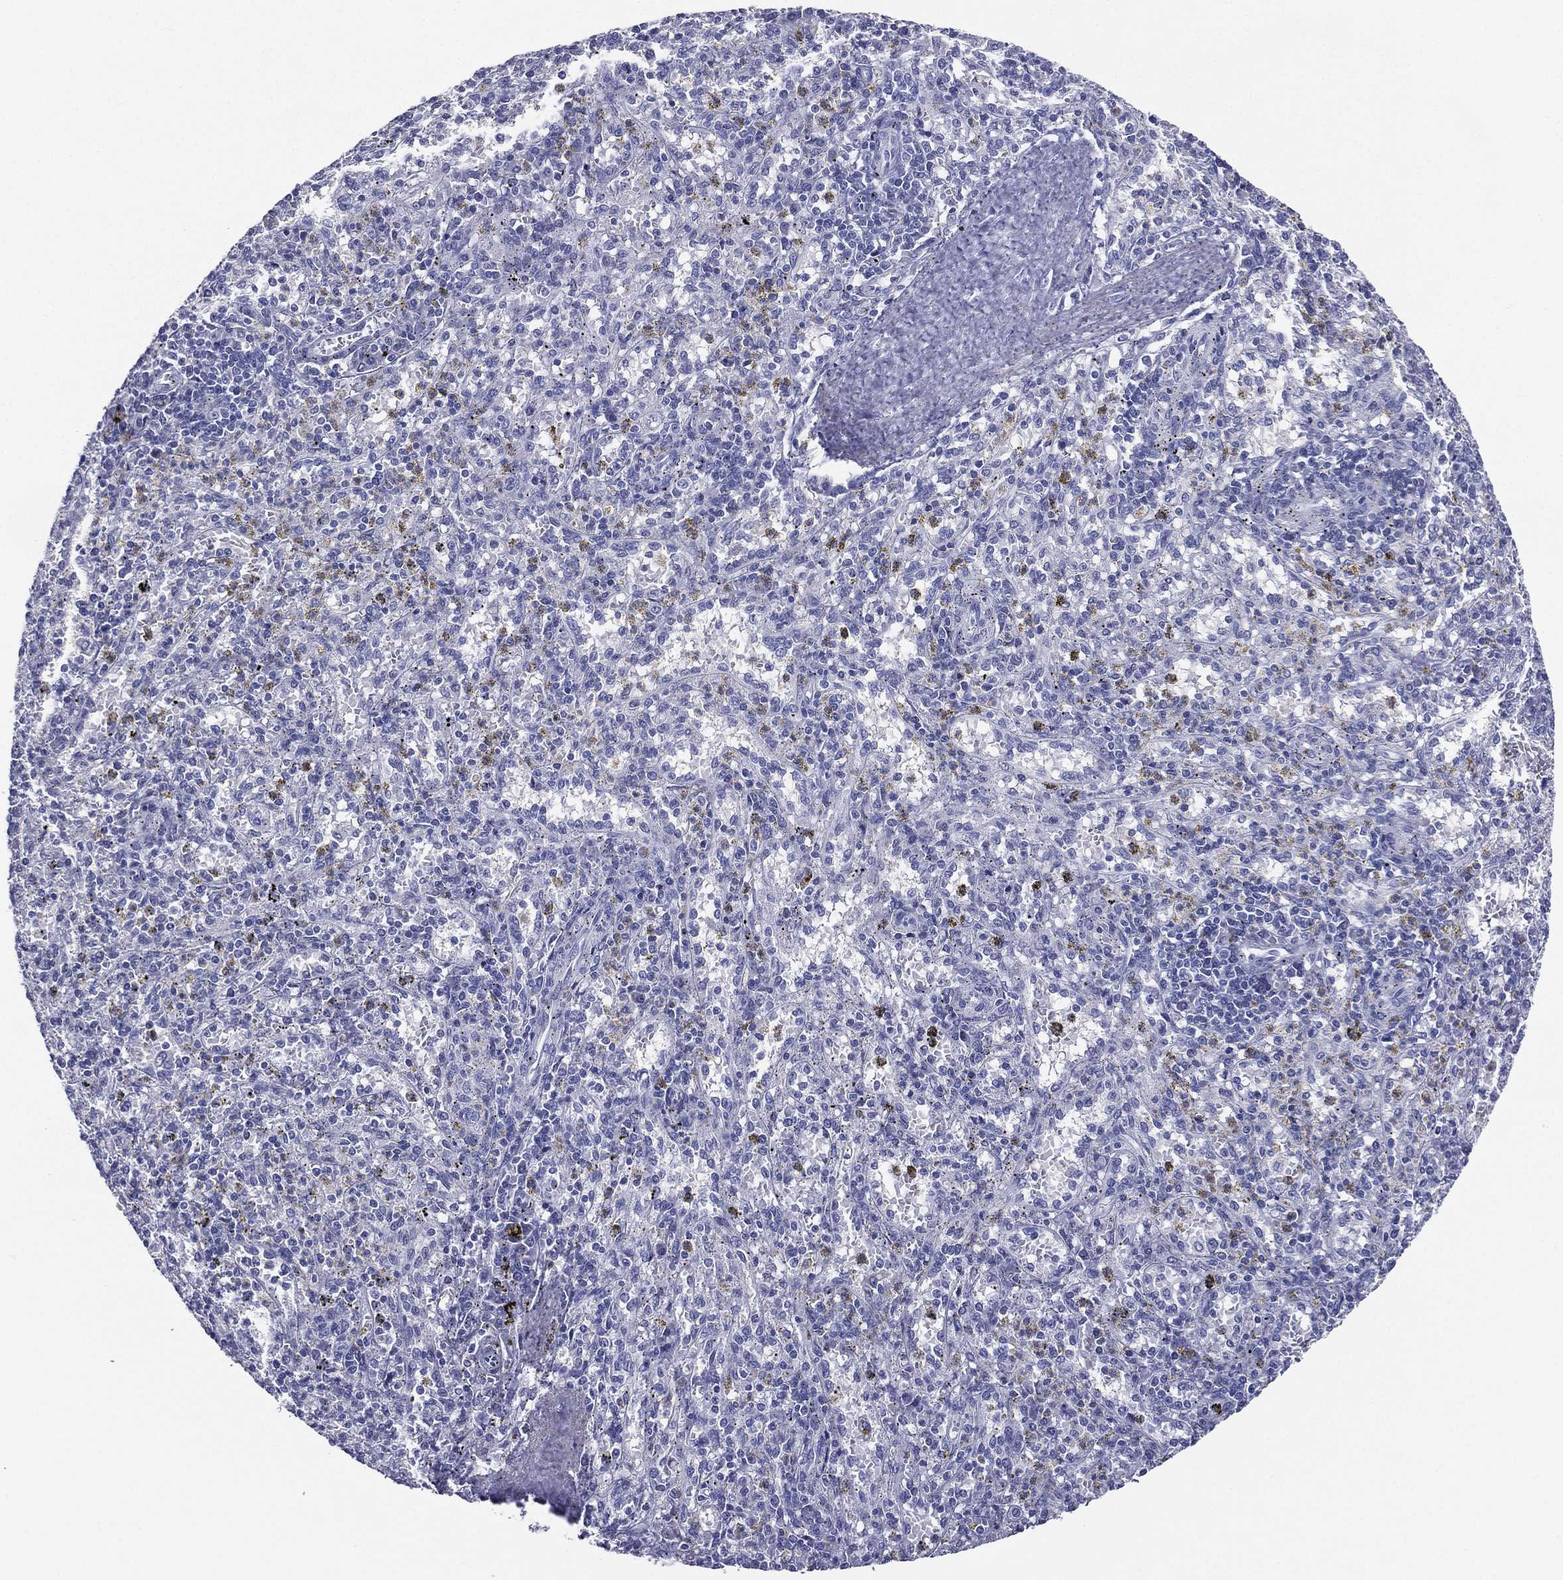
{"staining": {"intensity": "negative", "quantity": "none", "location": "none"}, "tissue": "spleen", "cell_type": "Cells in red pulp", "image_type": "normal", "snomed": [{"axis": "morphology", "description": "Normal tissue, NOS"}, {"axis": "topography", "description": "Spleen"}], "caption": "Immunohistochemistry (IHC) histopathology image of benign spleen: spleen stained with DAB (3,3'-diaminobenzidine) displays no significant protein expression in cells in red pulp.", "gene": "TFAP2A", "patient": {"sex": "male", "age": 60}}